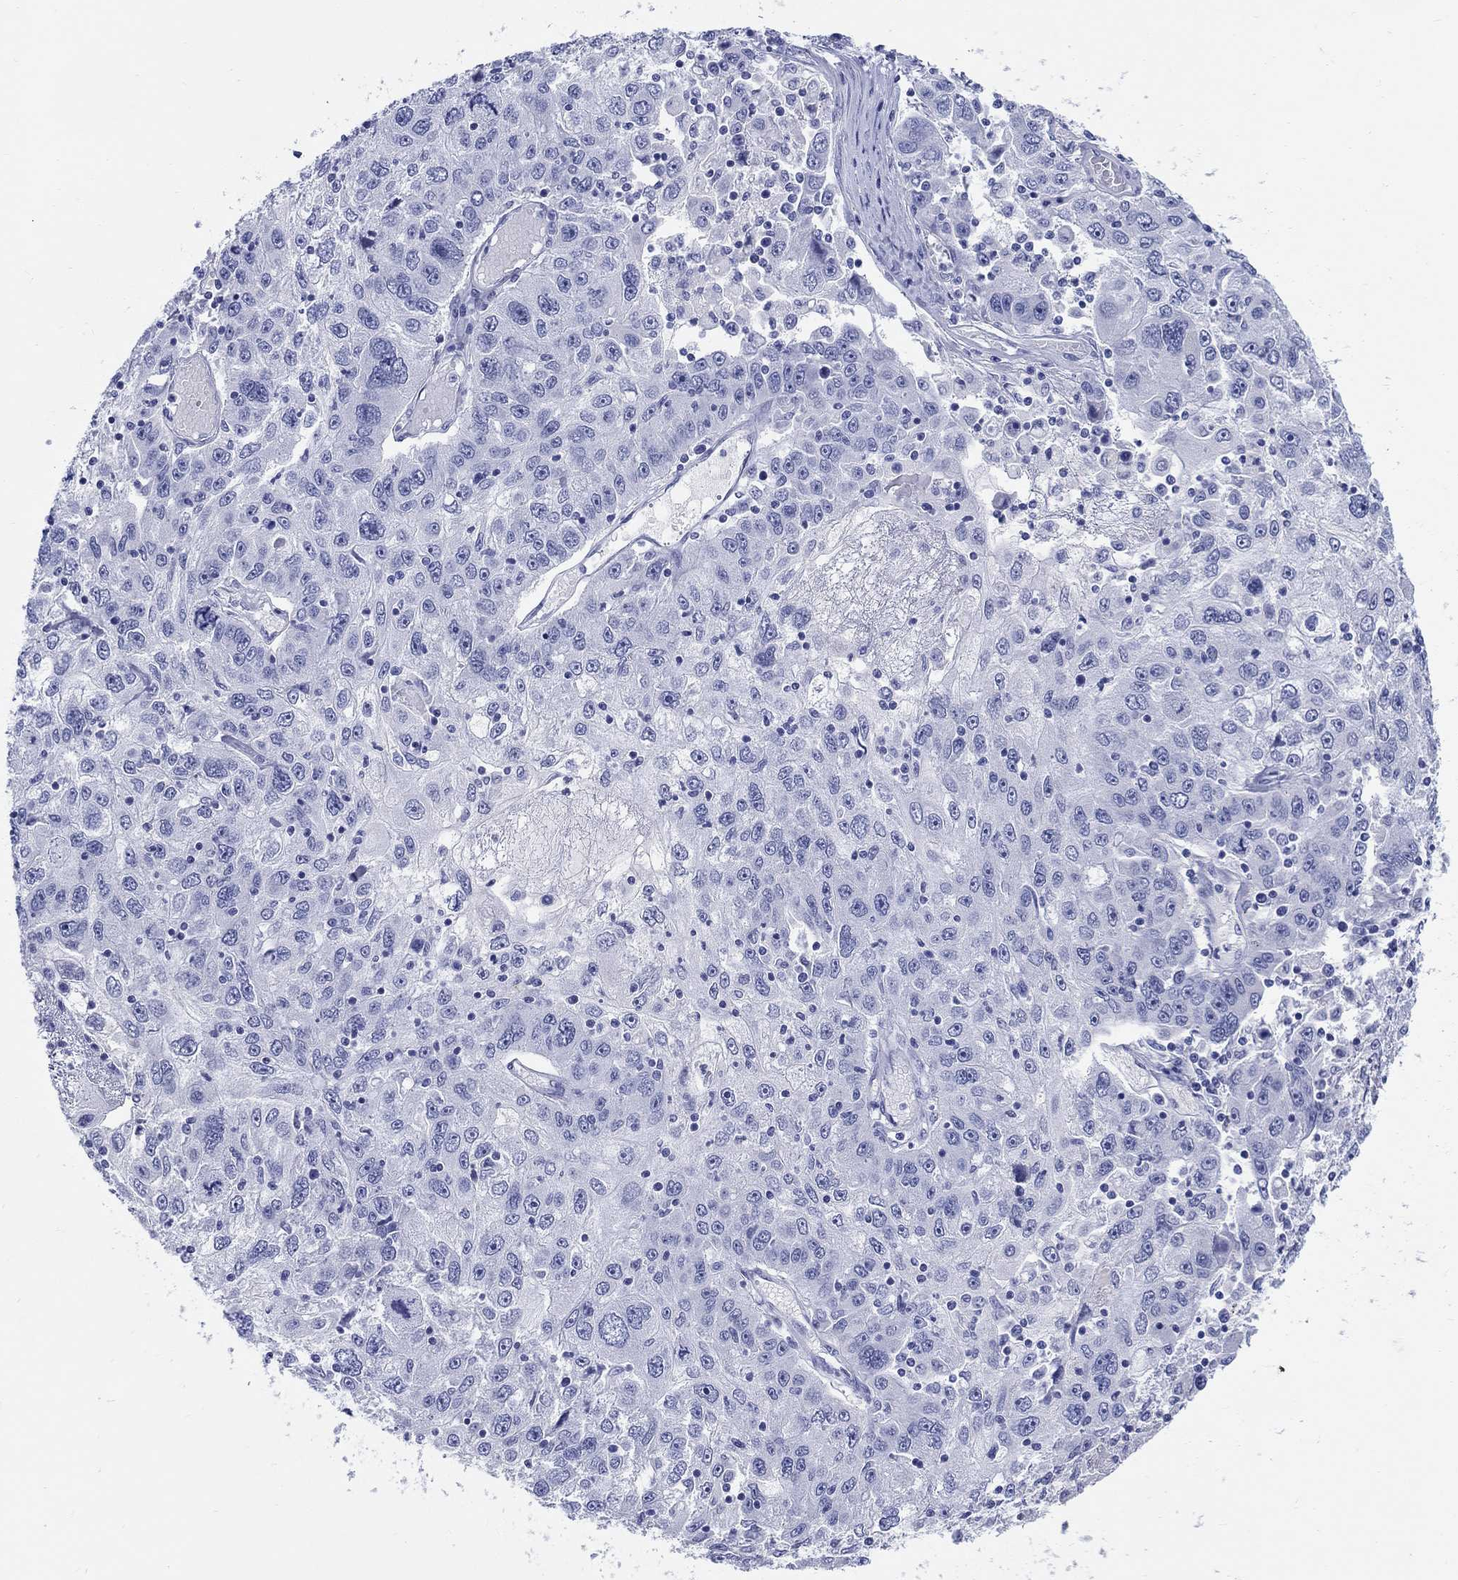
{"staining": {"intensity": "negative", "quantity": "none", "location": "none"}, "tissue": "stomach cancer", "cell_type": "Tumor cells", "image_type": "cancer", "snomed": [{"axis": "morphology", "description": "Adenocarcinoma, NOS"}, {"axis": "topography", "description": "Stomach"}], "caption": "Protein analysis of stomach cancer demonstrates no significant expression in tumor cells. (IHC, brightfield microscopy, high magnification).", "gene": "CRYGS", "patient": {"sex": "male", "age": 56}}